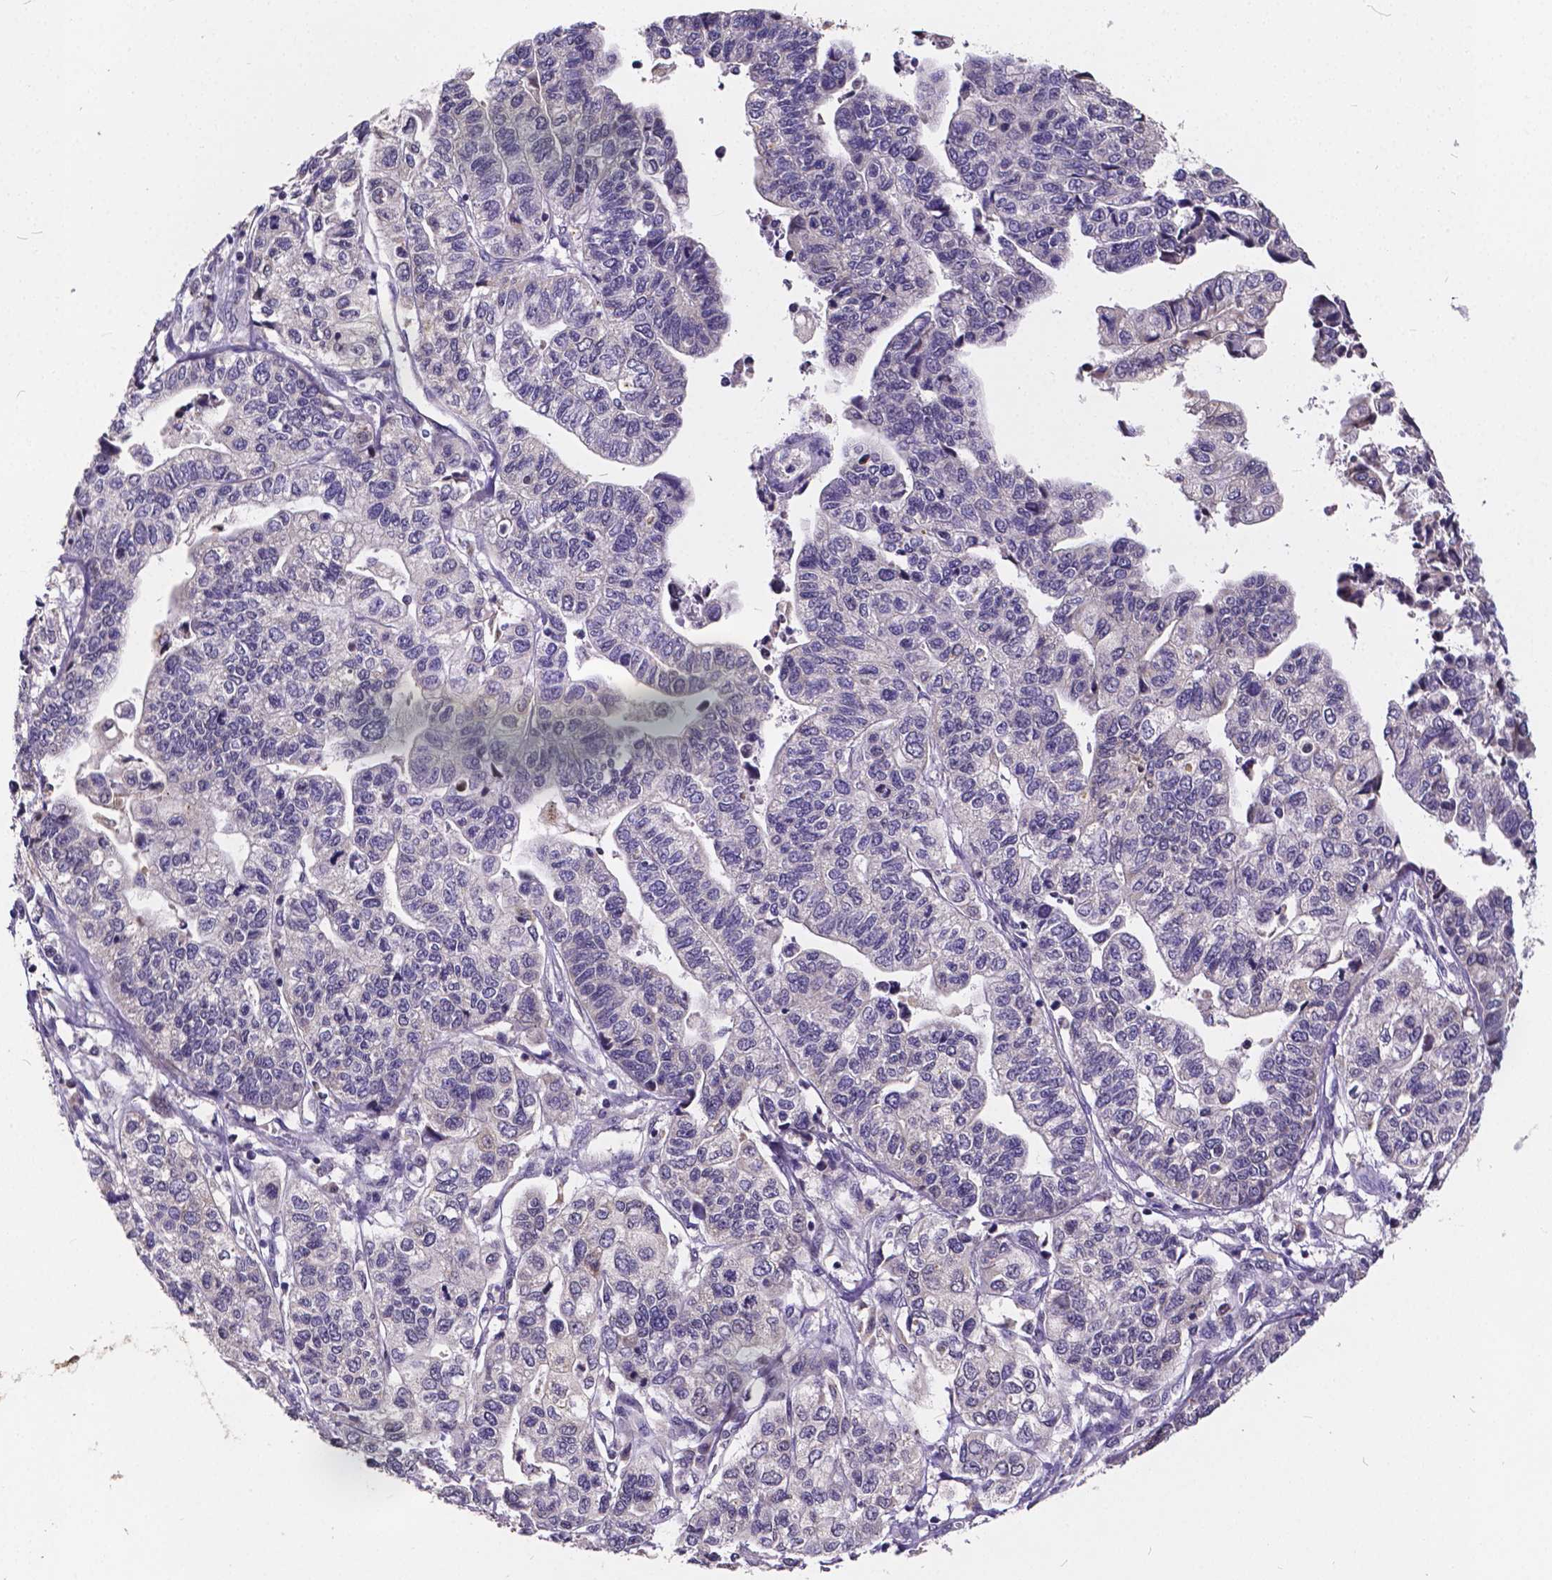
{"staining": {"intensity": "negative", "quantity": "none", "location": "none"}, "tissue": "stomach cancer", "cell_type": "Tumor cells", "image_type": "cancer", "snomed": [{"axis": "morphology", "description": "Adenocarcinoma, NOS"}, {"axis": "topography", "description": "Stomach, upper"}], "caption": "Stomach cancer stained for a protein using immunohistochemistry reveals no staining tumor cells.", "gene": "CTNNA2", "patient": {"sex": "female", "age": 67}}